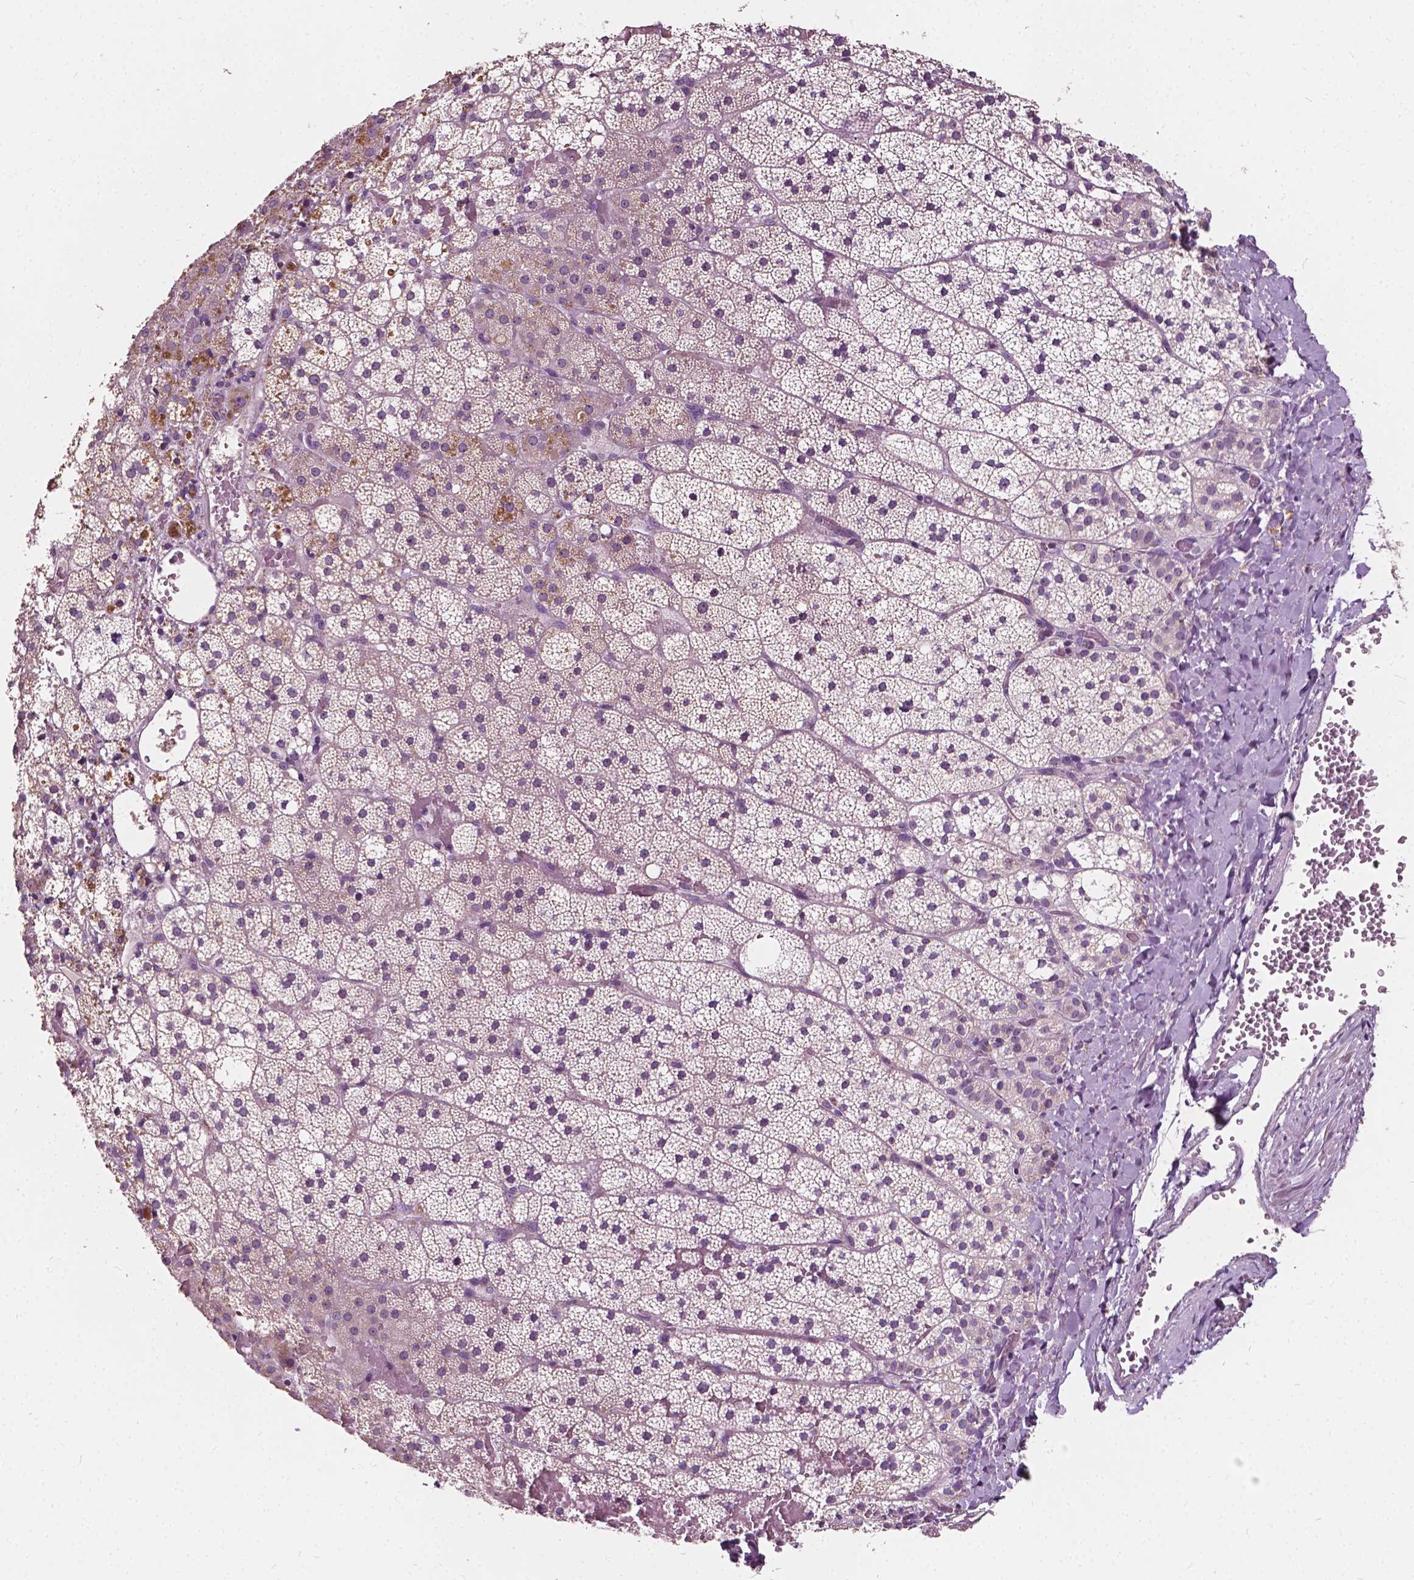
{"staining": {"intensity": "moderate", "quantity": "<25%", "location": "cytoplasmic/membranous"}, "tissue": "adrenal gland", "cell_type": "Glandular cells", "image_type": "normal", "snomed": [{"axis": "morphology", "description": "Normal tissue, NOS"}, {"axis": "topography", "description": "Adrenal gland"}], "caption": "Immunohistochemistry of benign human adrenal gland demonstrates low levels of moderate cytoplasmic/membranous staining in approximately <25% of glandular cells. The staining was performed using DAB to visualize the protein expression in brown, while the nuclei were stained in blue with hematoxylin (Magnification: 20x).", "gene": "ODF3L2", "patient": {"sex": "male", "age": 53}}